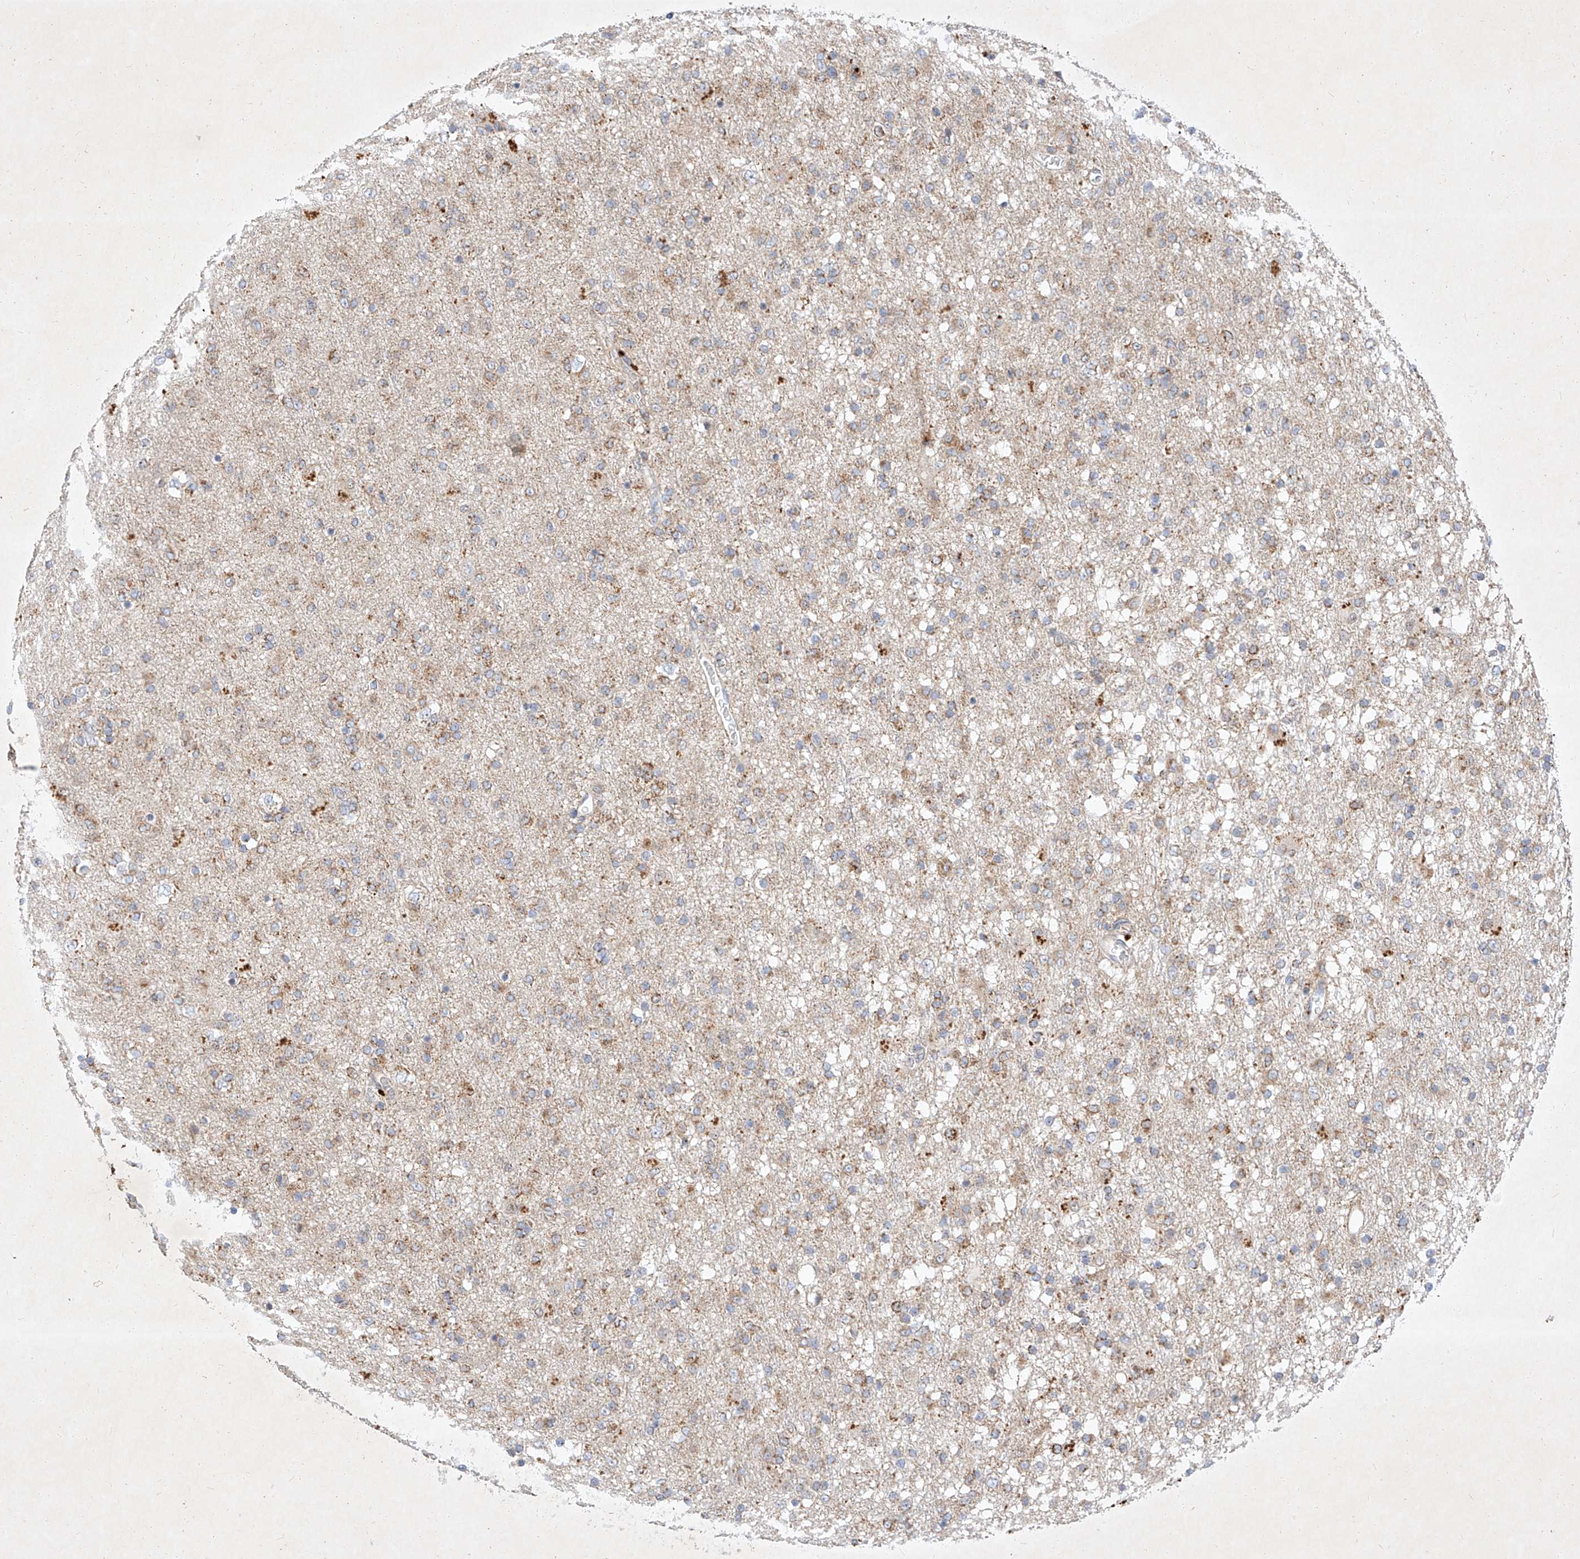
{"staining": {"intensity": "weak", "quantity": "25%-75%", "location": "cytoplasmic/membranous"}, "tissue": "glioma", "cell_type": "Tumor cells", "image_type": "cancer", "snomed": [{"axis": "morphology", "description": "Glioma, malignant, Low grade"}, {"axis": "topography", "description": "Brain"}], "caption": "Low-grade glioma (malignant) was stained to show a protein in brown. There is low levels of weak cytoplasmic/membranous positivity in about 25%-75% of tumor cells. (DAB = brown stain, brightfield microscopy at high magnification).", "gene": "OSGEPL1", "patient": {"sex": "male", "age": 65}}